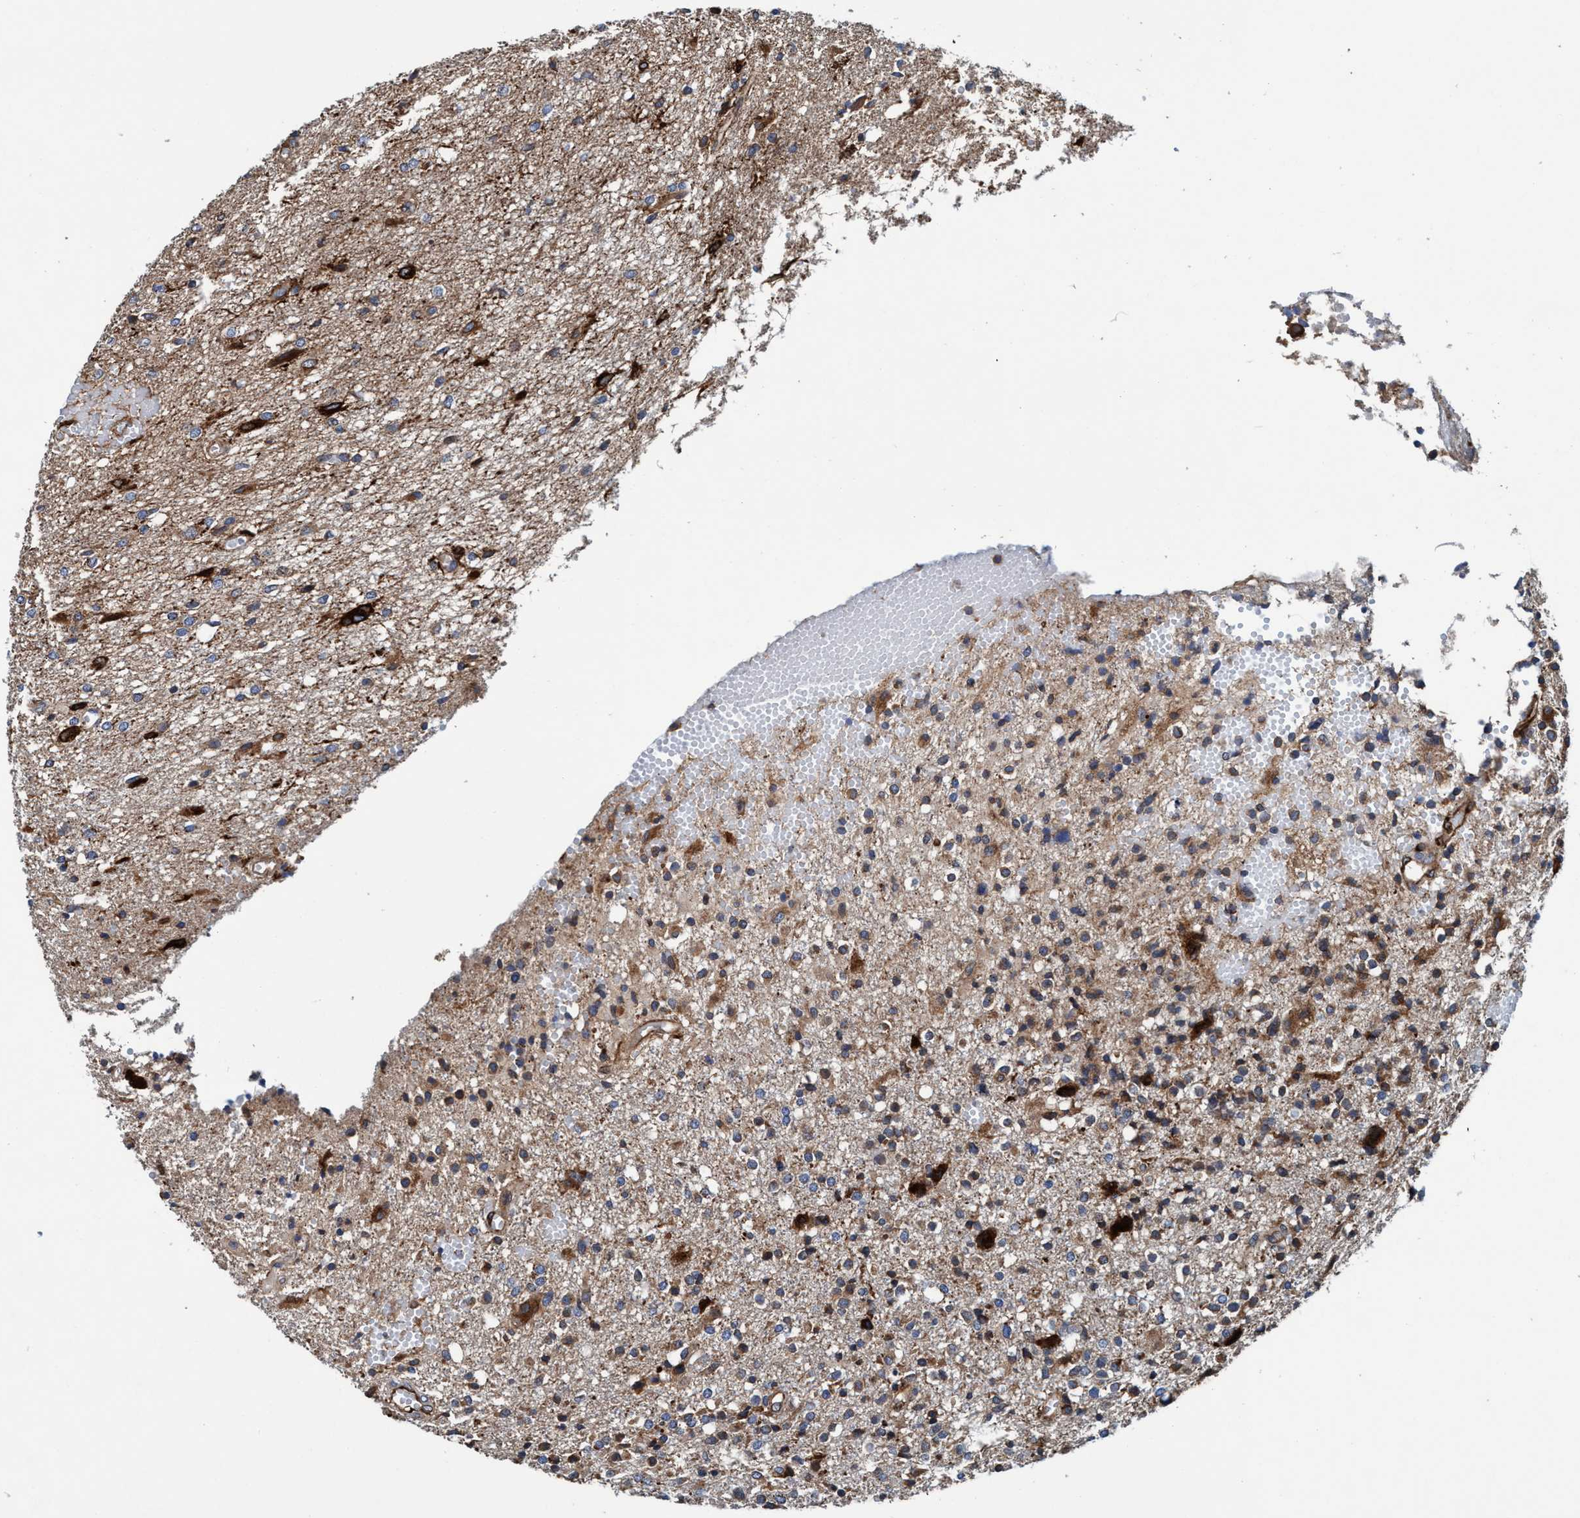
{"staining": {"intensity": "moderate", "quantity": "25%-75%", "location": "cytoplasmic/membranous"}, "tissue": "glioma", "cell_type": "Tumor cells", "image_type": "cancer", "snomed": [{"axis": "morphology", "description": "Glioma, malignant, High grade"}, {"axis": "topography", "description": "Brain"}], "caption": "Malignant glioma (high-grade) stained with IHC shows moderate cytoplasmic/membranous expression in approximately 25%-75% of tumor cells. The staining is performed using DAB brown chromogen to label protein expression. The nuclei are counter-stained blue using hematoxylin.", "gene": "ENDOG", "patient": {"sex": "female", "age": 59}}